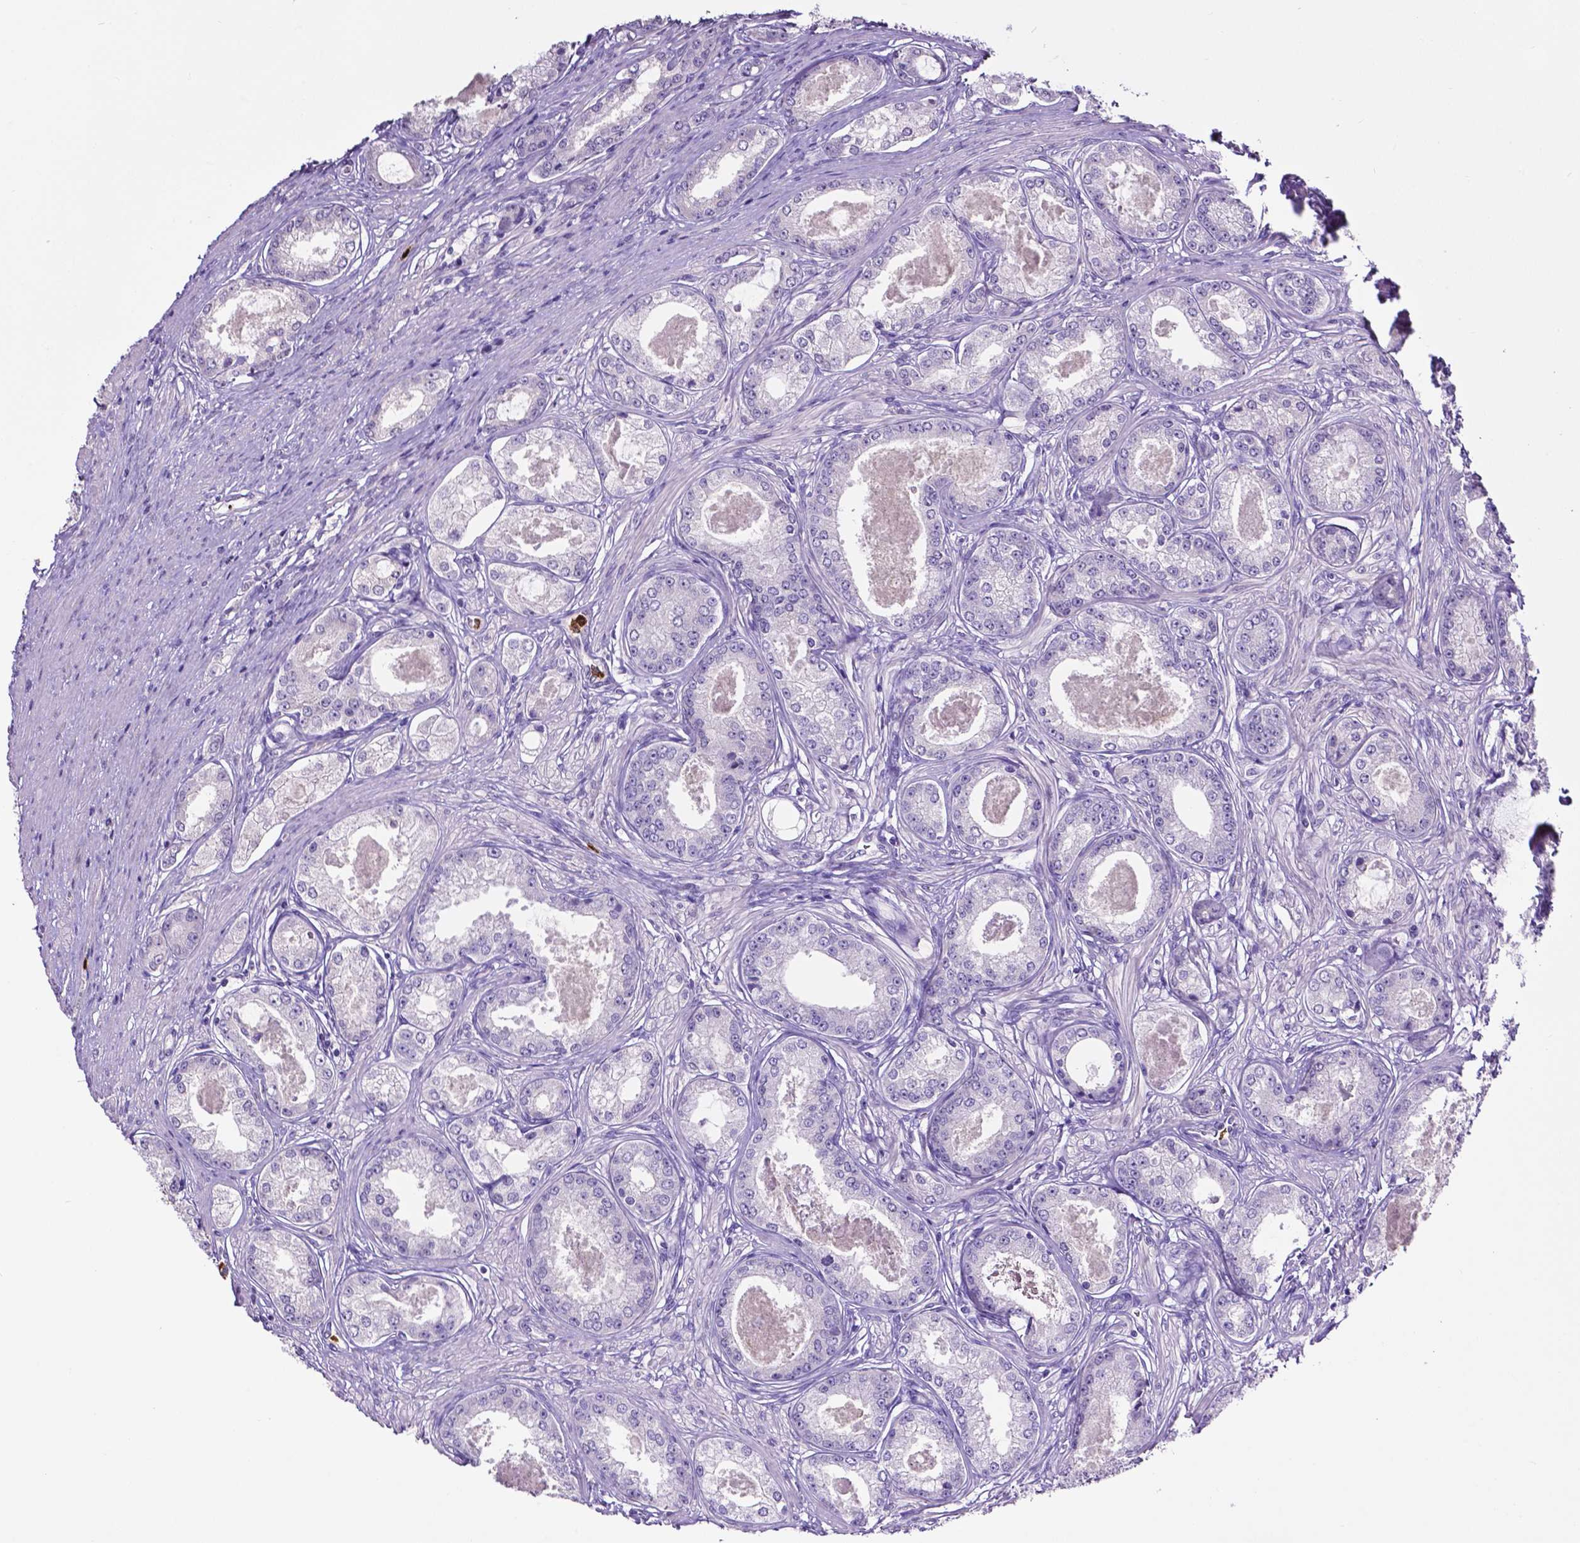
{"staining": {"intensity": "negative", "quantity": "none", "location": "none"}, "tissue": "prostate cancer", "cell_type": "Tumor cells", "image_type": "cancer", "snomed": [{"axis": "morphology", "description": "Adenocarcinoma, Low grade"}, {"axis": "topography", "description": "Prostate"}], "caption": "Tumor cells are negative for protein expression in human prostate cancer.", "gene": "MMP9", "patient": {"sex": "male", "age": 68}}